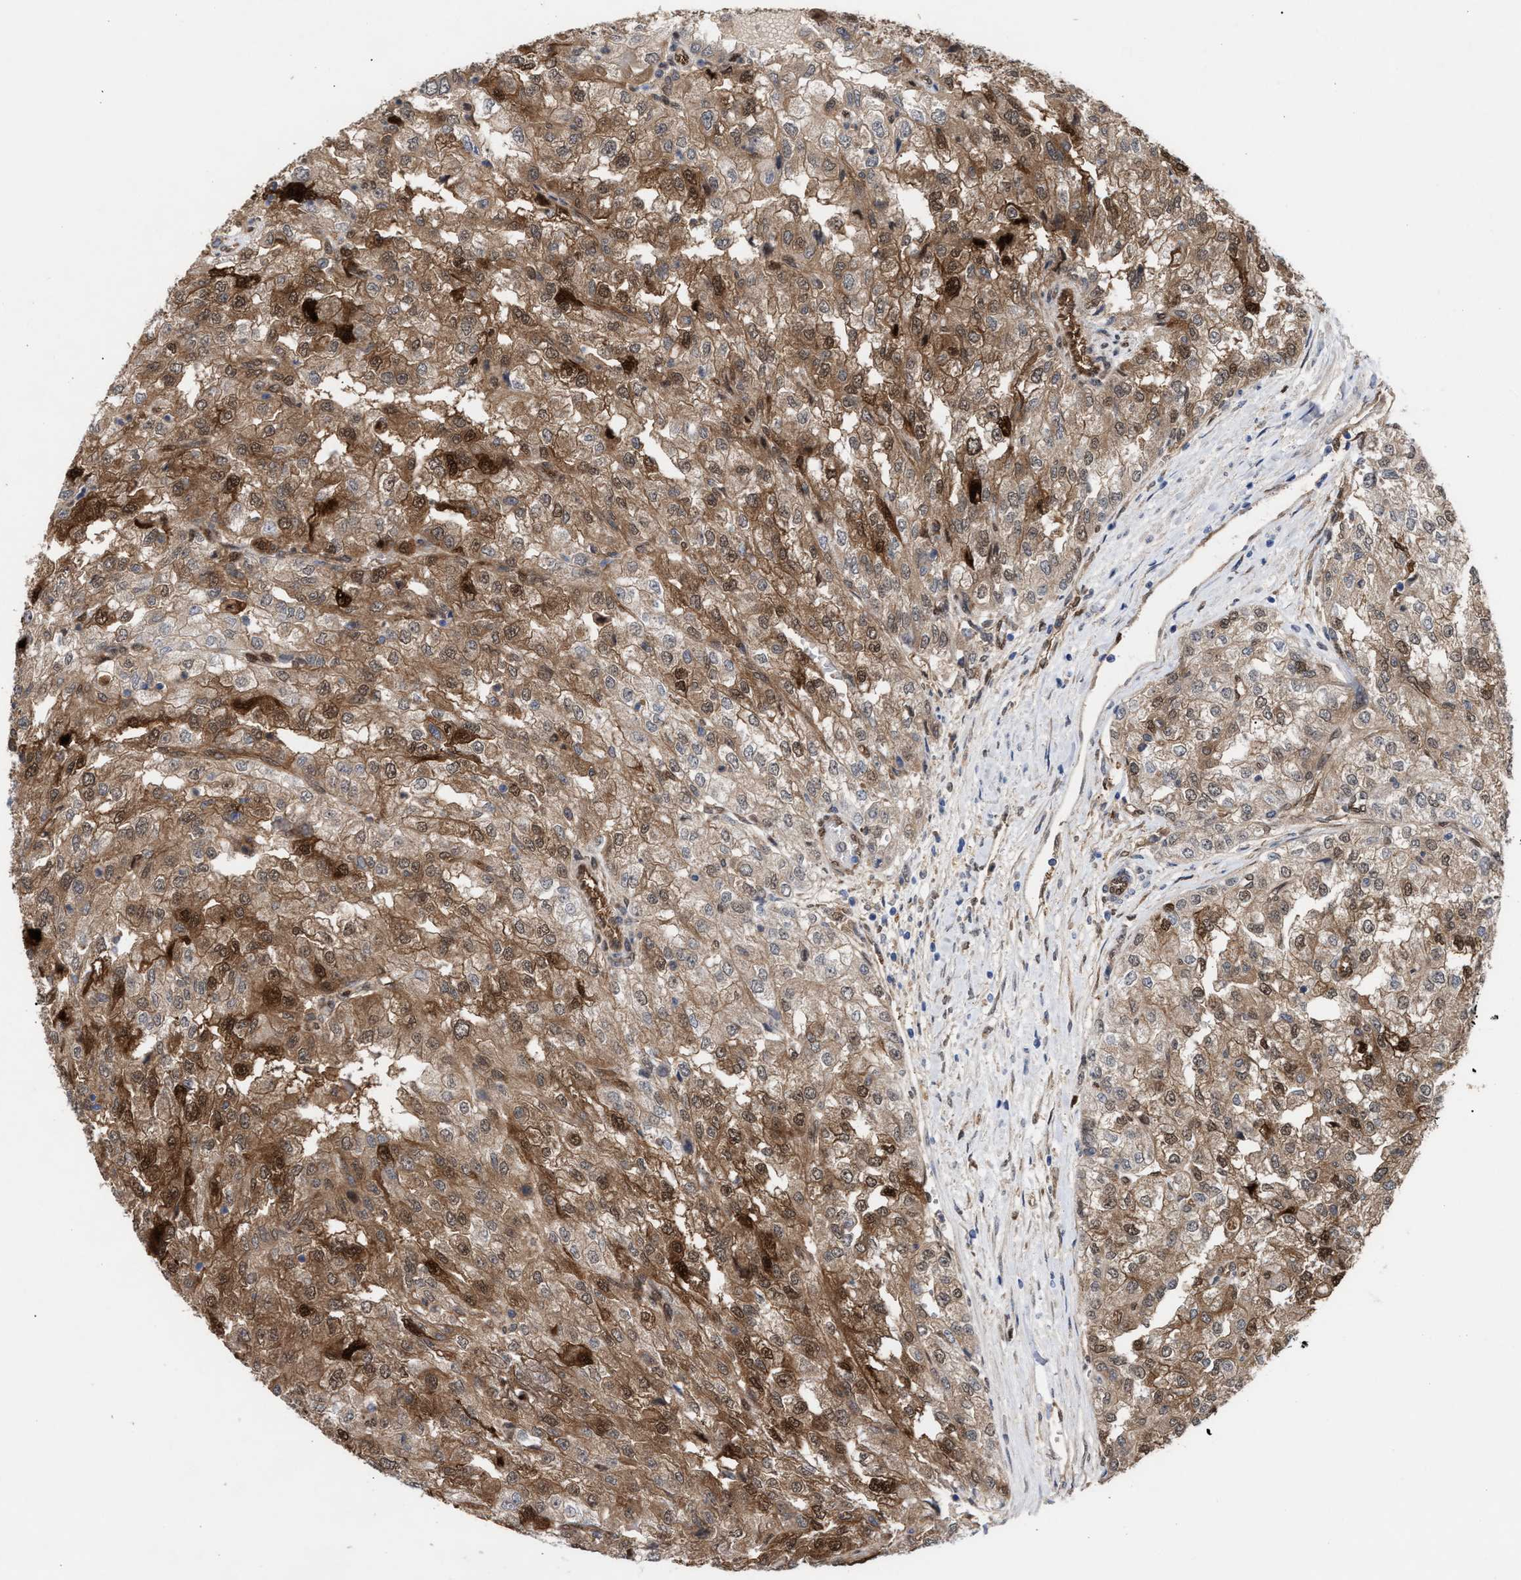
{"staining": {"intensity": "moderate", "quantity": ">75%", "location": "cytoplasmic/membranous,nuclear"}, "tissue": "renal cancer", "cell_type": "Tumor cells", "image_type": "cancer", "snomed": [{"axis": "morphology", "description": "Adenocarcinoma, NOS"}, {"axis": "topography", "description": "Kidney"}], "caption": "This histopathology image shows IHC staining of human adenocarcinoma (renal), with medium moderate cytoplasmic/membranous and nuclear positivity in about >75% of tumor cells.", "gene": "TP53I3", "patient": {"sex": "female", "age": 54}}